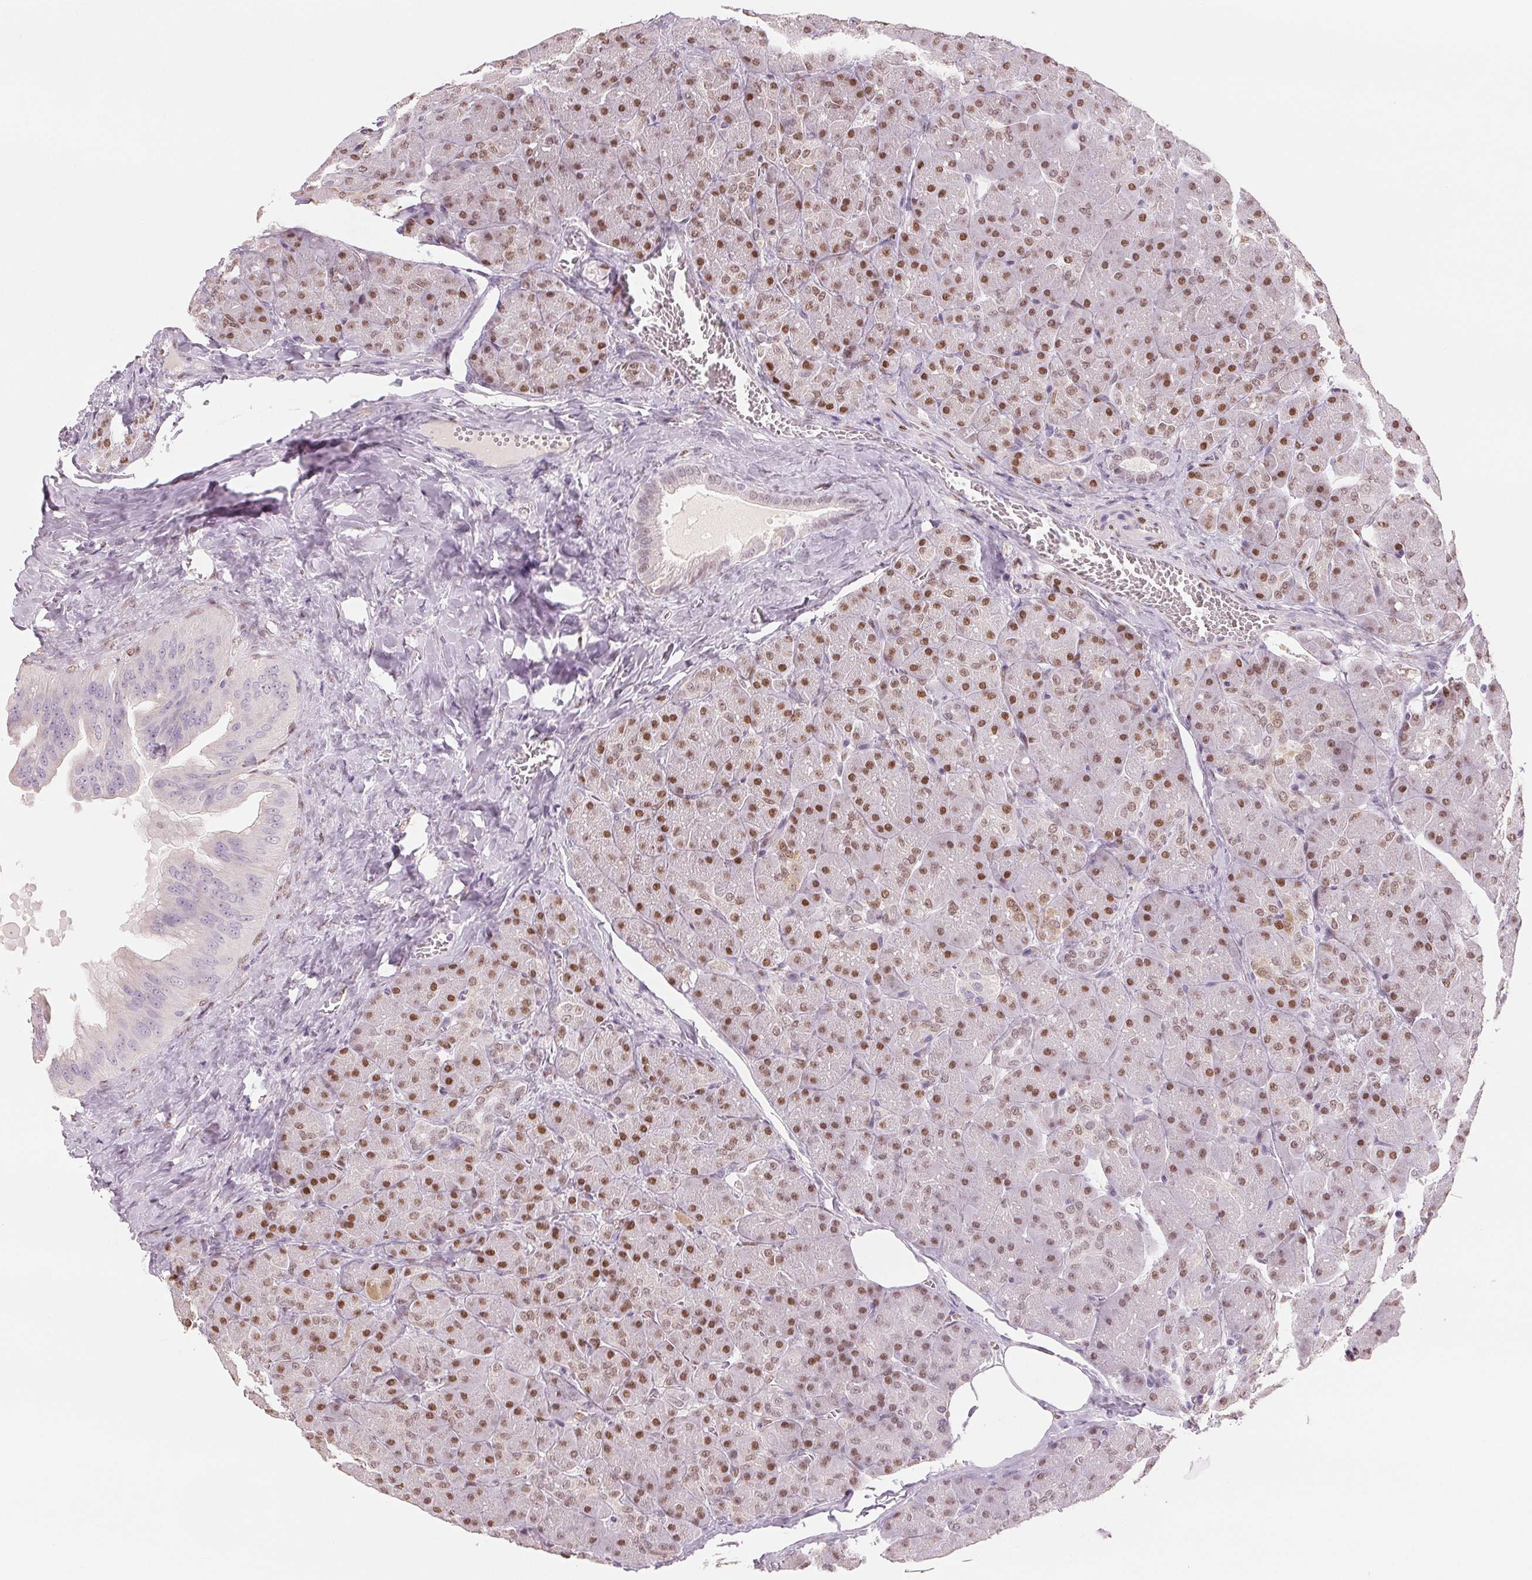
{"staining": {"intensity": "moderate", "quantity": "25%-75%", "location": "nuclear"}, "tissue": "pancreas", "cell_type": "Exocrine glandular cells", "image_type": "normal", "snomed": [{"axis": "morphology", "description": "Normal tissue, NOS"}, {"axis": "topography", "description": "Pancreas"}], "caption": "Immunohistochemistry (IHC) photomicrograph of benign human pancreas stained for a protein (brown), which reveals medium levels of moderate nuclear staining in approximately 25%-75% of exocrine glandular cells.", "gene": "SMARCD3", "patient": {"sex": "male", "age": 55}}